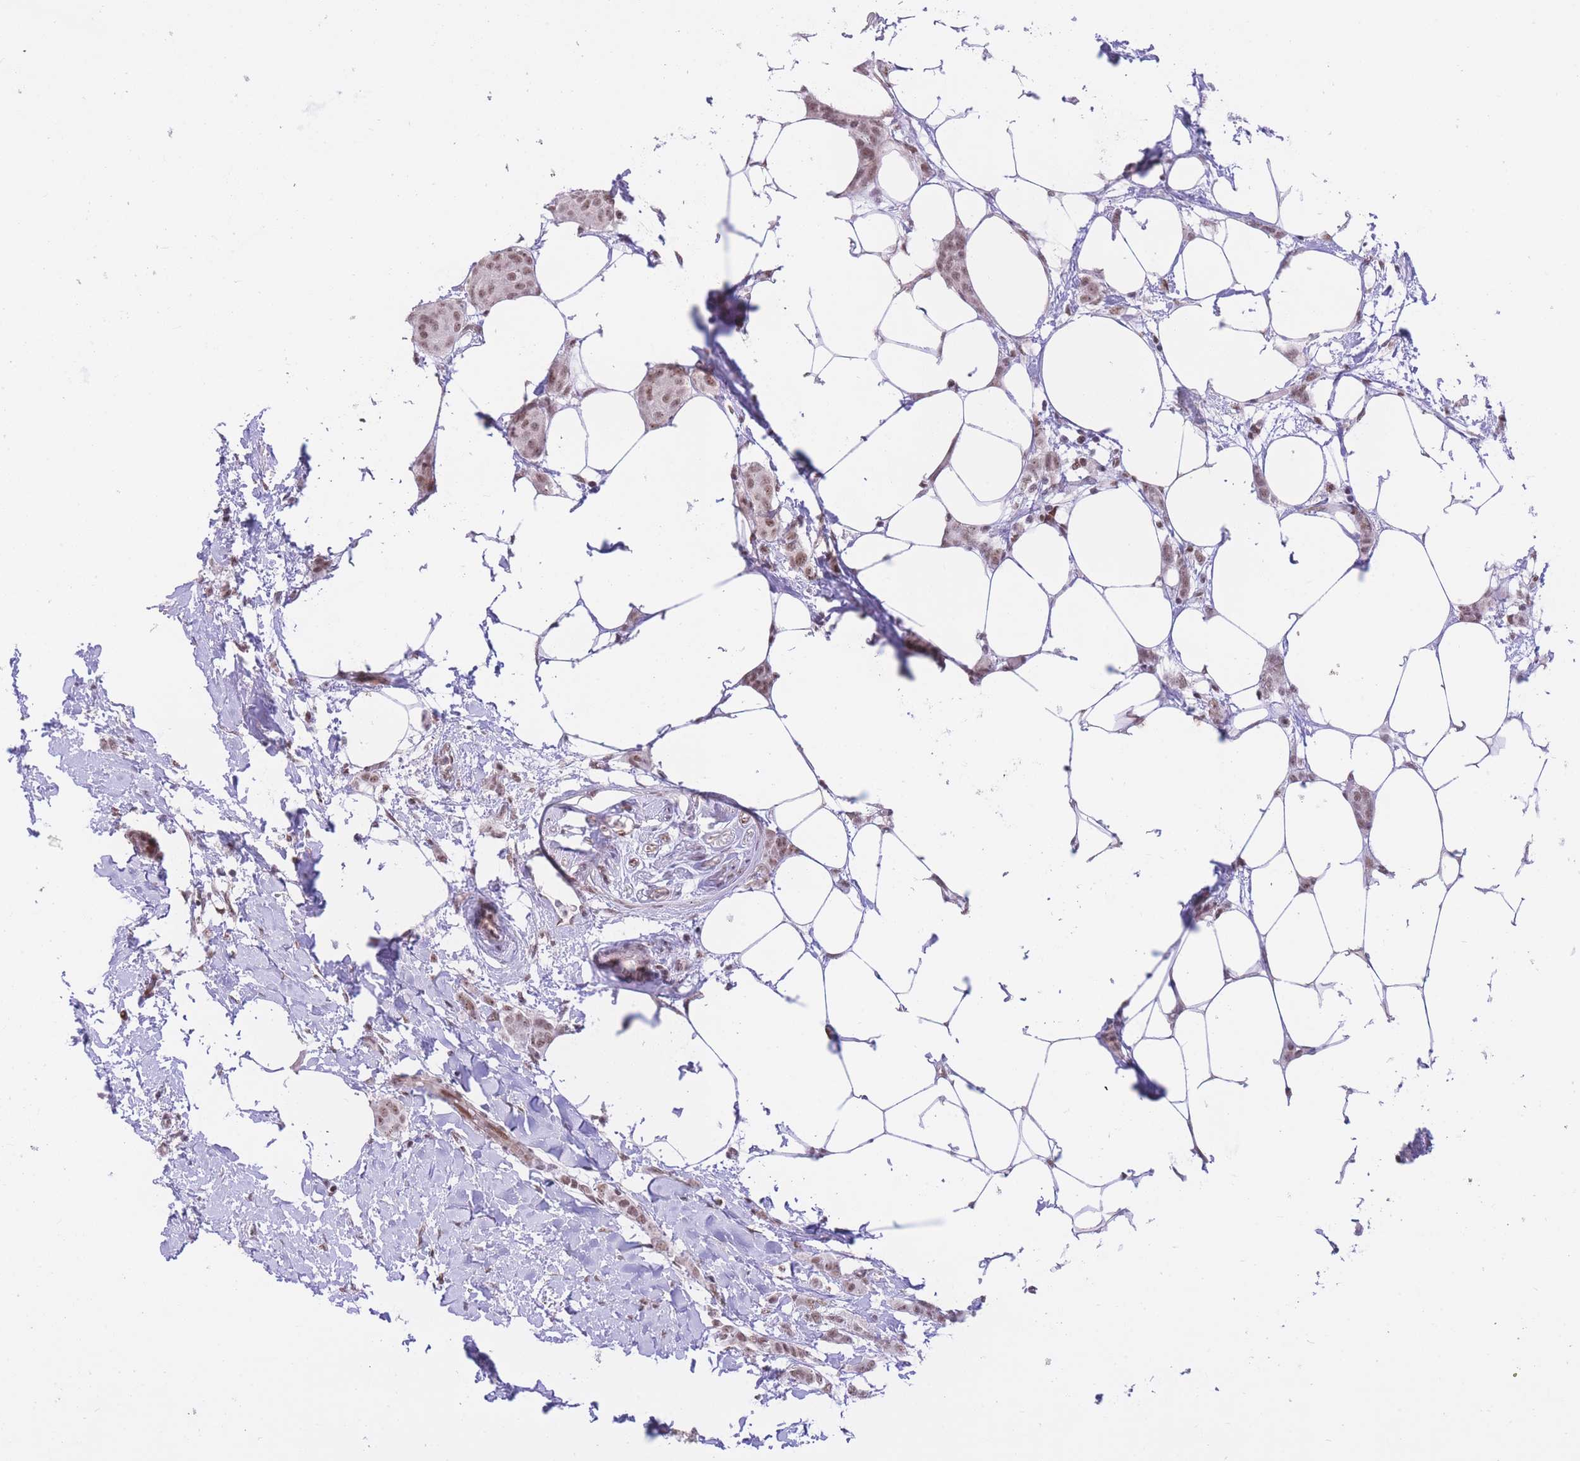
{"staining": {"intensity": "moderate", "quantity": ">75%", "location": "nuclear"}, "tissue": "breast cancer", "cell_type": "Tumor cells", "image_type": "cancer", "snomed": [{"axis": "morphology", "description": "Duct carcinoma"}, {"axis": "topography", "description": "Breast"}], "caption": "Immunohistochemical staining of human breast infiltrating ductal carcinoma reveals moderate nuclear protein positivity in approximately >75% of tumor cells.", "gene": "PCIF1", "patient": {"sex": "female", "age": 72}}